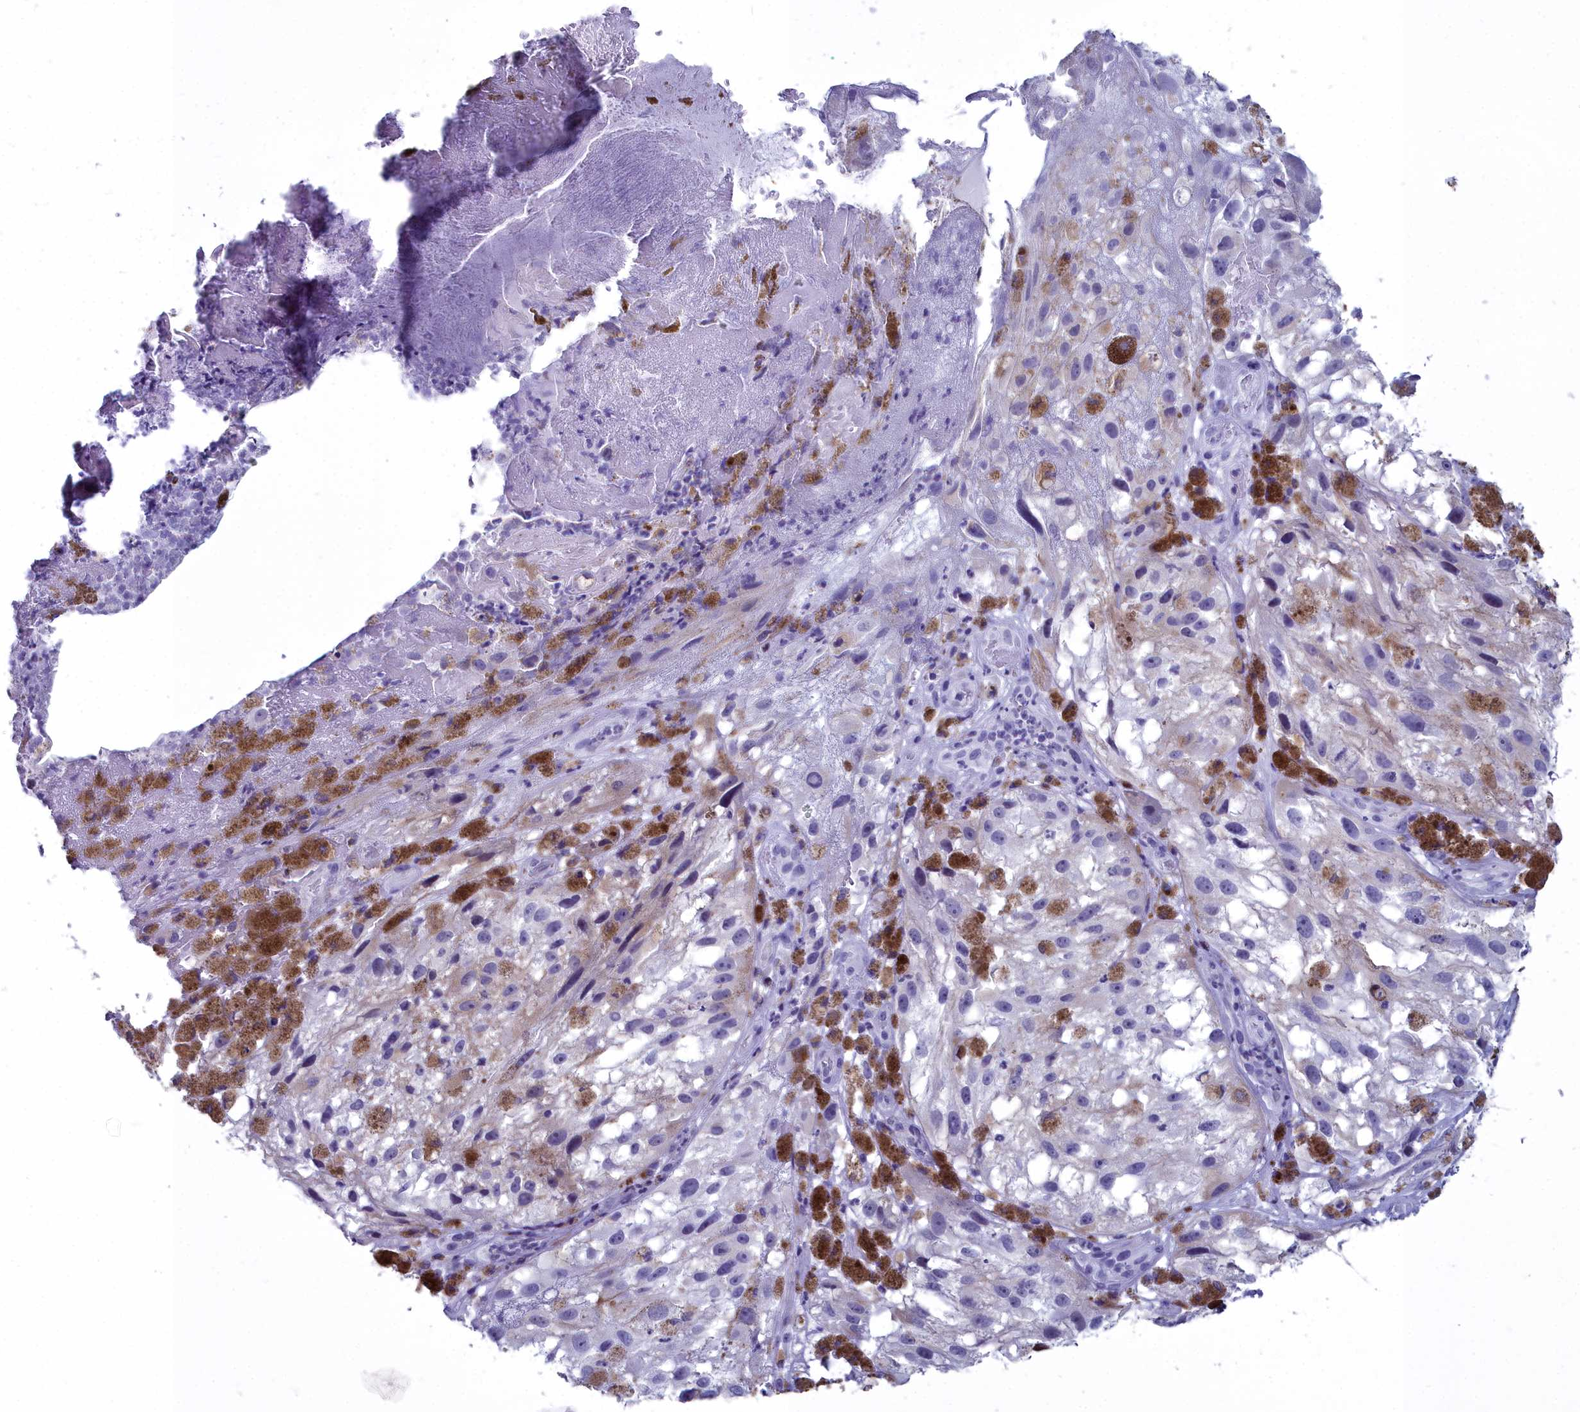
{"staining": {"intensity": "weak", "quantity": "<25%", "location": "cytoplasmic/membranous"}, "tissue": "melanoma", "cell_type": "Tumor cells", "image_type": "cancer", "snomed": [{"axis": "morphology", "description": "Malignant melanoma, NOS"}, {"axis": "topography", "description": "Skin"}], "caption": "This is a image of immunohistochemistry (IHC) staining of melanoma, which shows no positivity in tumor cells. (DAB (3,3'-diaminobenzidine) IHC with hematoxylin counter stain).", "gene": "MAP6", "patient": {"sex": "male", "age": 88}}